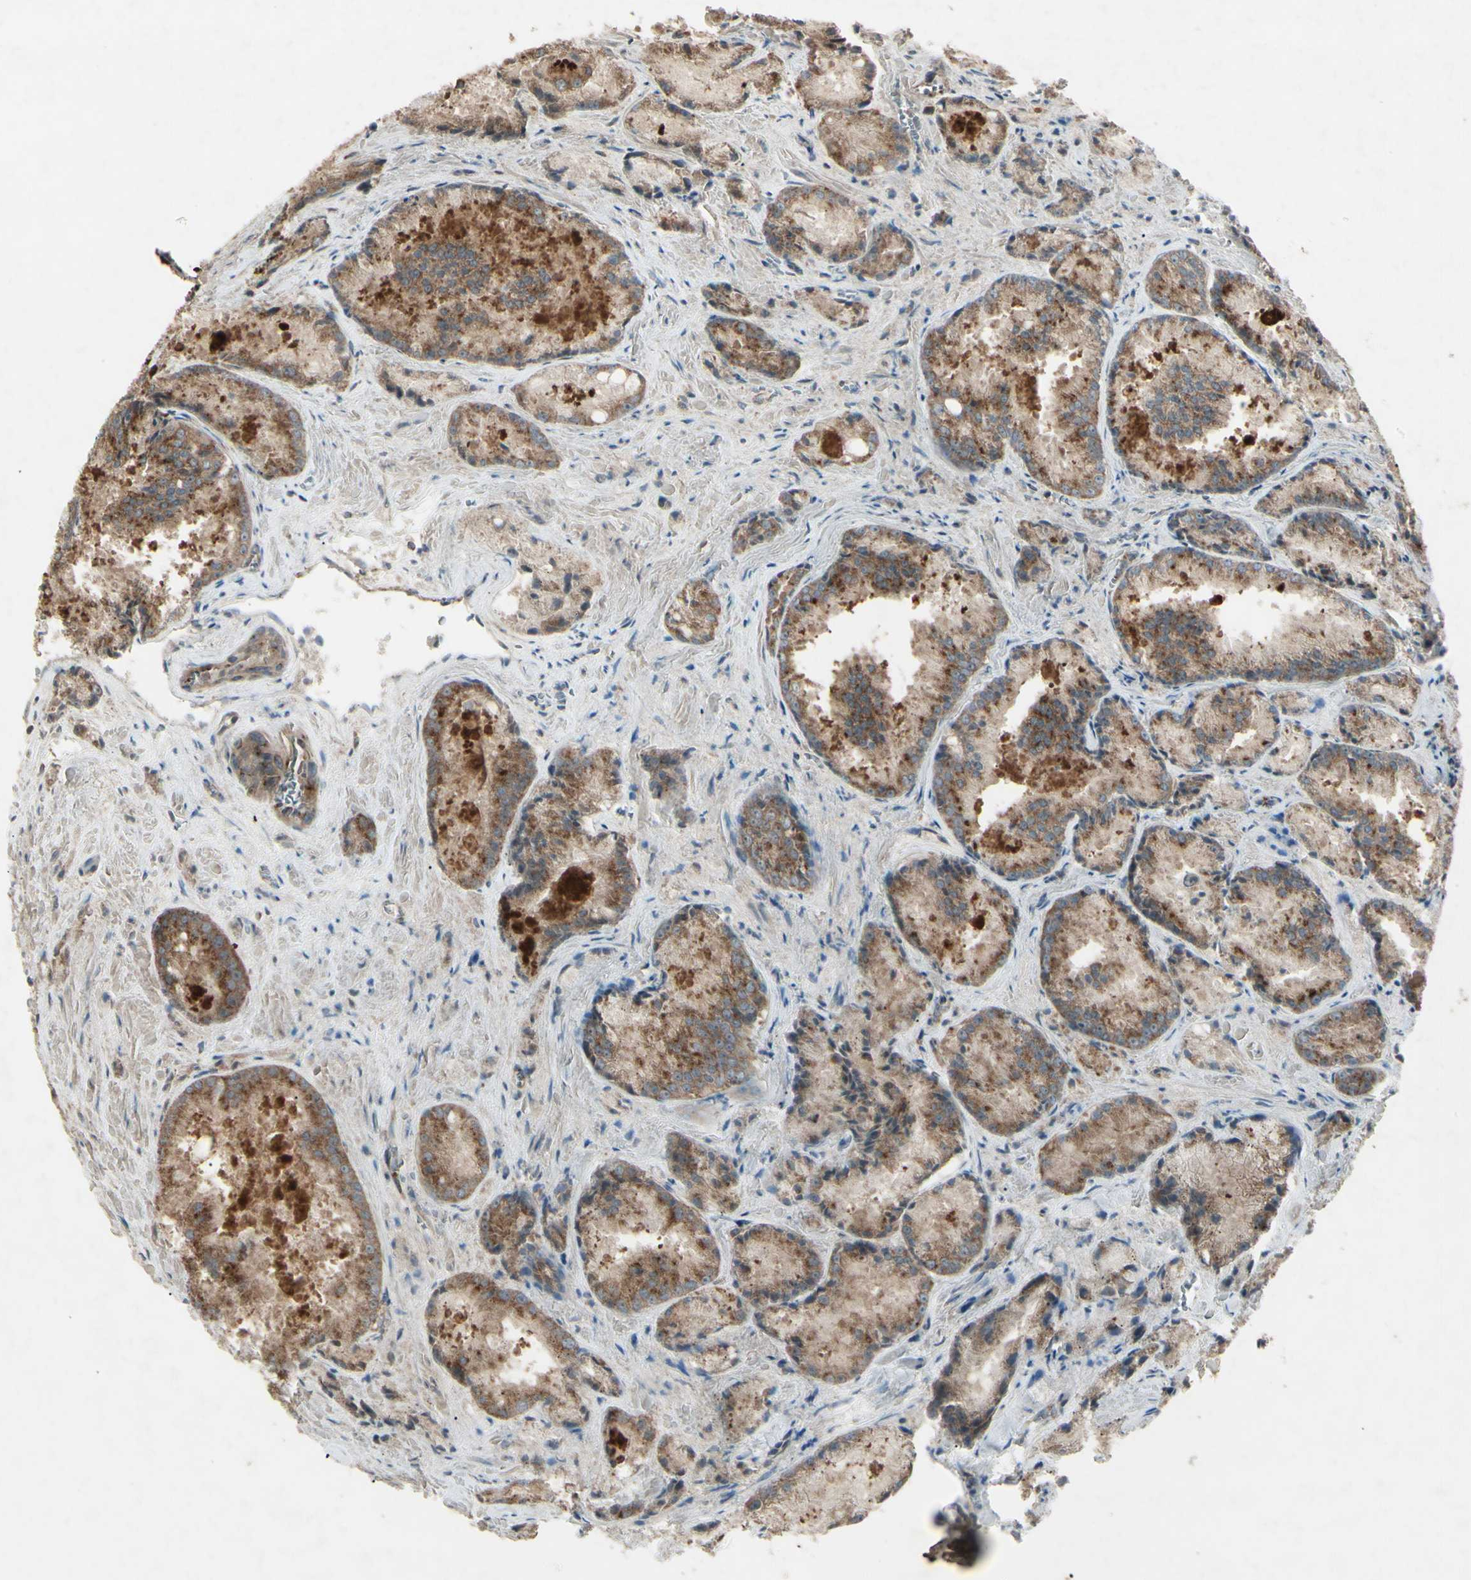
{"staining": {"intensity": "moderate", "quantity": ">75%", "location": "cytoplasmic/membranous"}, "tissue": "prostate cancer", "cell_type": "Tumor cells", "image_type": "cancer", "snomed": [{"axis": "morphology", "description": "Adenocarcinoma, Low grade"}, {"axis": "topography", "description": "Prostate"}], "caption": "An IHC image of tumor tissue is shown. Protein staining in brown shows moderate cytoplasmic/membranous positivity in prostate adenocarcinoma (low-grade) within tumor cells.", "gene": "AP1G1", "patient": {"sex": "male", "age": 64}}